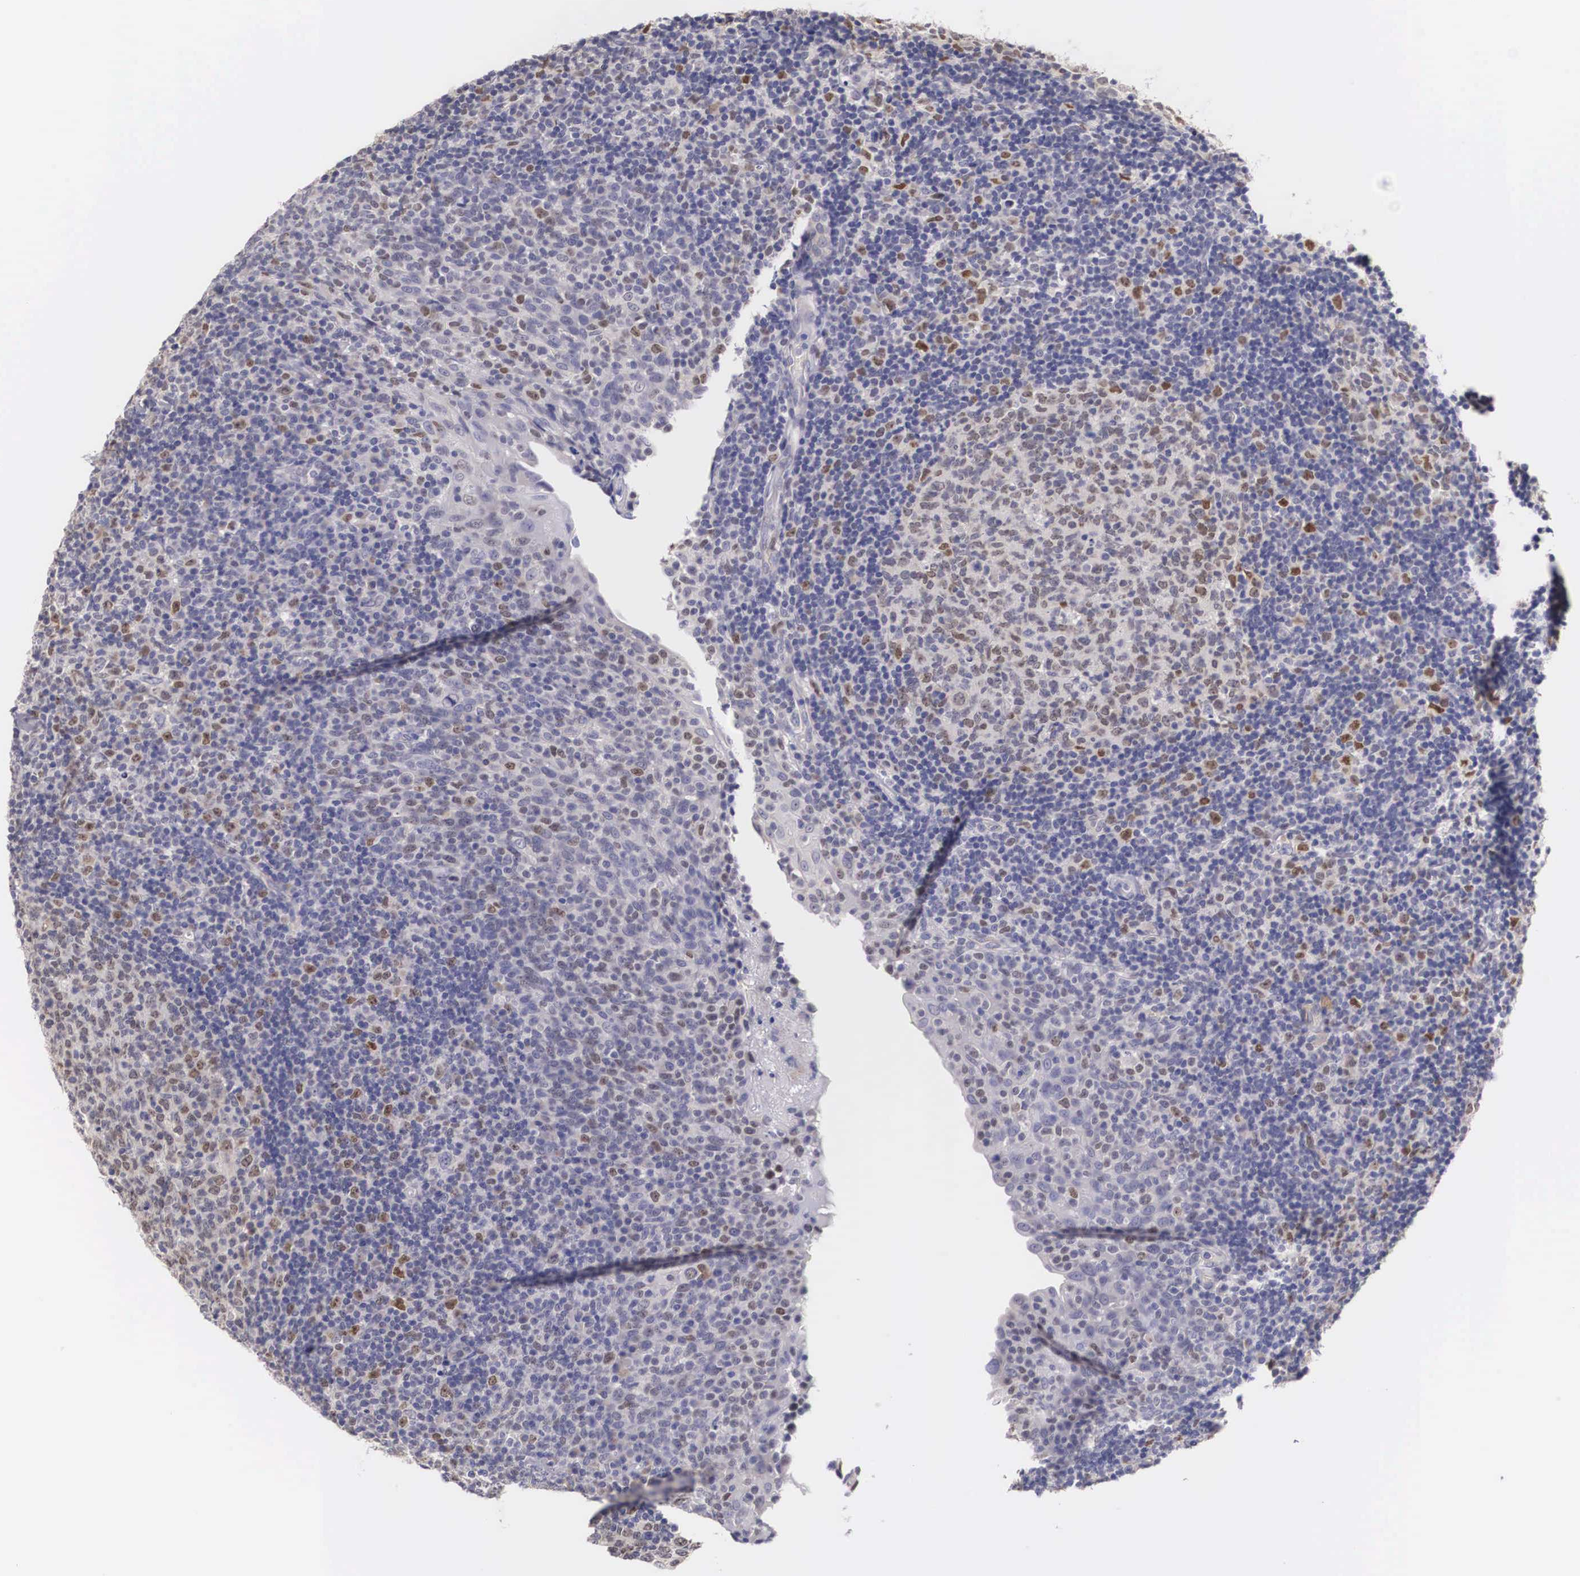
{"staining": {"intensity": "moderate", "quantity": "<25%", "location": "nuclear"}, "tissue": "tonsil", "cell_type": "Germinal center cells", "image_type": "normal", "snomed": [{"axis": "morphology", "description": "Normal tissue, NOS"}, {"axis": "topography", "description": "Tonsil"}], "caption": "Protein staining of unremarkable tonsil exhibits moderate nuclear expression in approximately <25% of germinal center cells.", "gene": "ENOX2", "patient": {"sex": "female", "age": 3}}